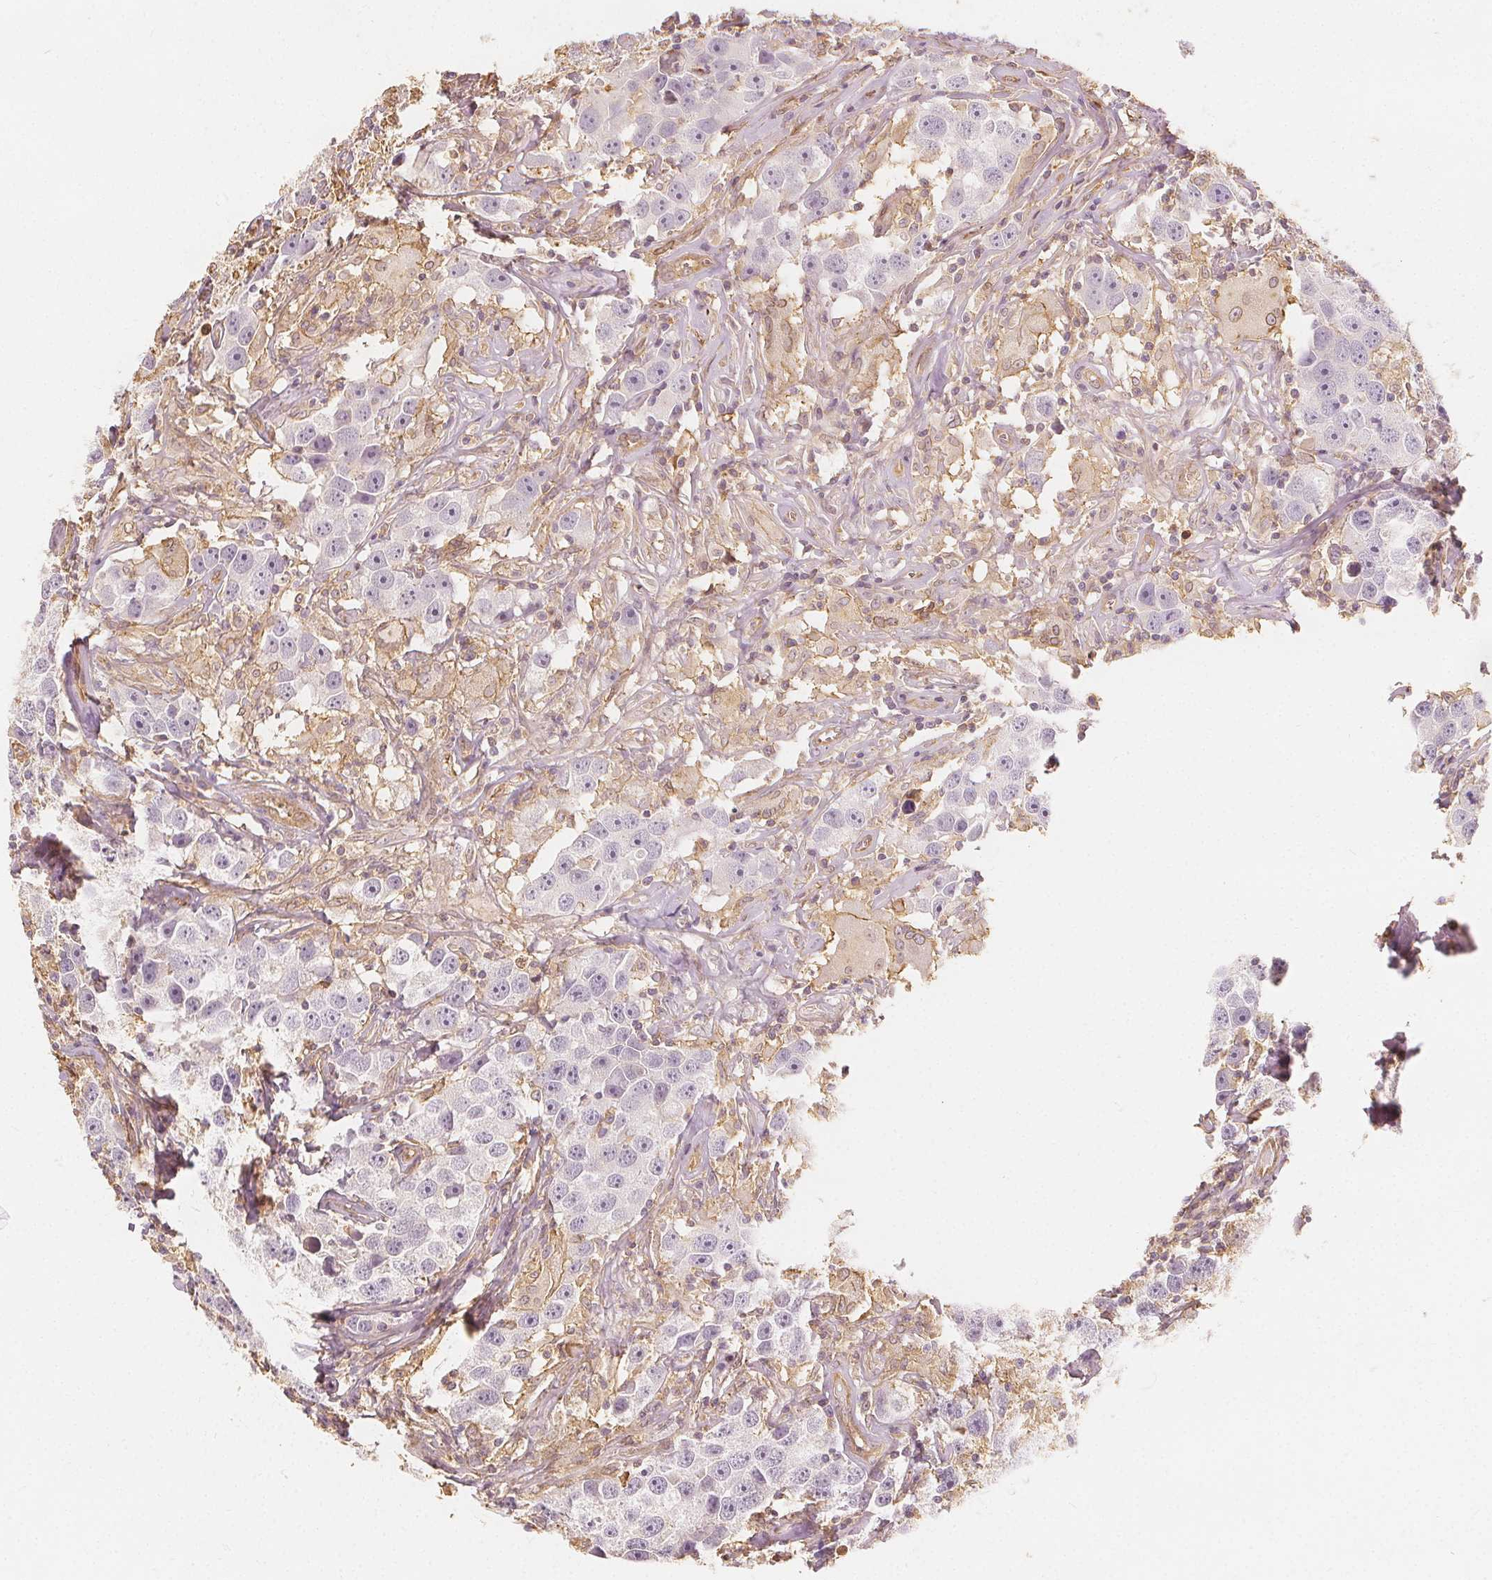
{"staining": {"intensity": "negative", "quantity": "none", "location": "none"}, "tissue": "testis cancer", "cell_type": "Tumor cells", "image_type": "cancer", "snomed": [{"axis": "morphology", "description": "Seminoma, NOS"}, {"axis": "topography", "description": "Testis"}], "caption": "DAB immunohistochemical staining of testis seminoma reveals no significant expression in tumor cells.", "gene": "ARHGAP26", "patient": {"sex": "male", "age": 49}}